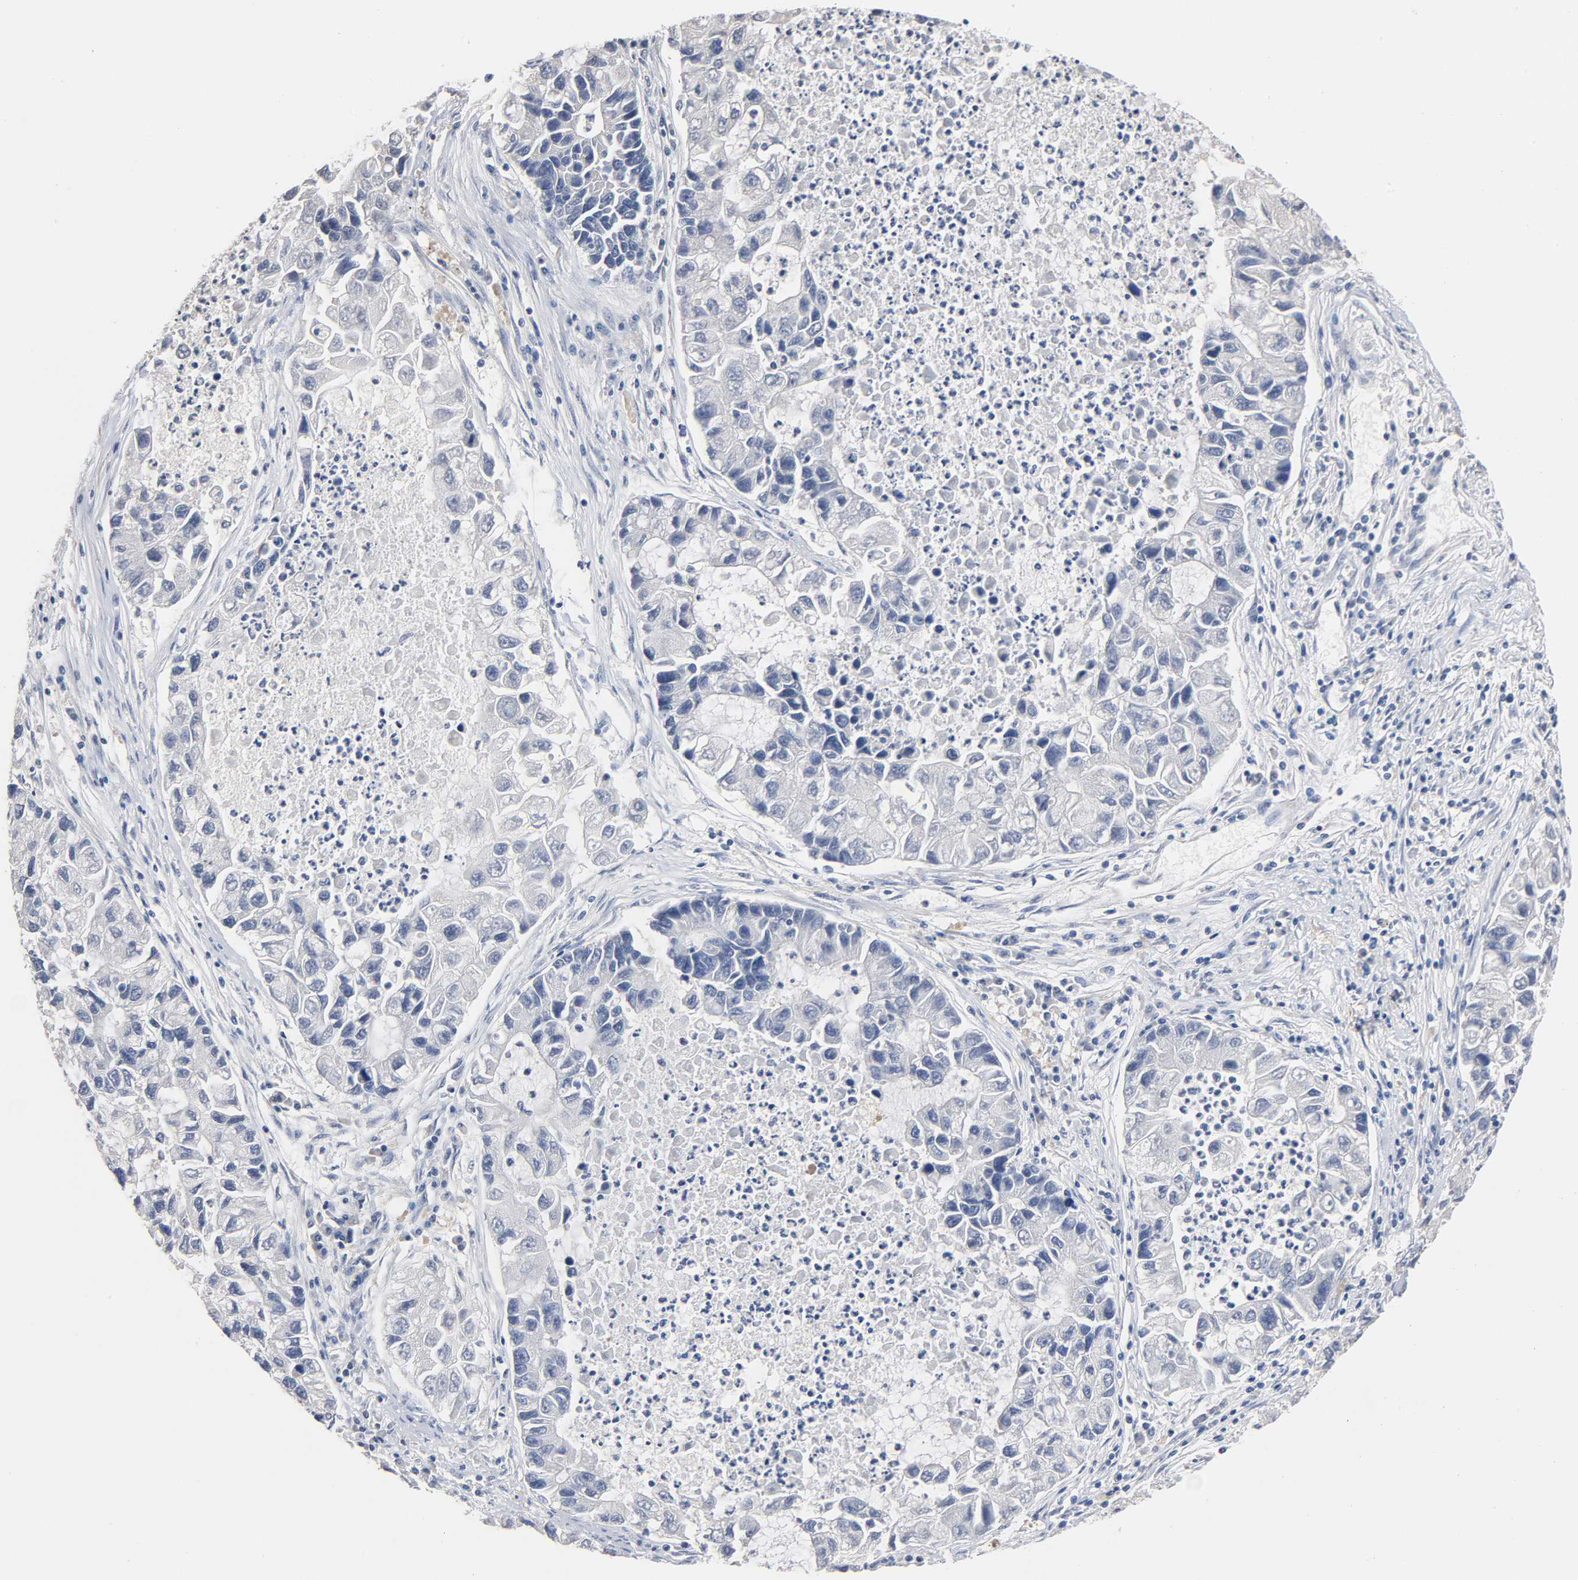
{"staining": {"intensity": "negative", "quantity": "none", "location": "none"}, "tissue": "lung cancer", "cell_type": "Tumor cells", "image_type": "cancer", "snomed": [{"axis": "morphology", "description": "Adenocarcinoma, NOS"}, {"axis": "topography", "description": "Lung"}], "caption": "An immunohistochemistry micrograph of lung cancer (adenocarcinoma) is shown. There is no staining in tumor cells of lung cancer (adenocarcinoma).", "gene": "ZCCHC13", "patient": {"sex": "female", "age": 51}}